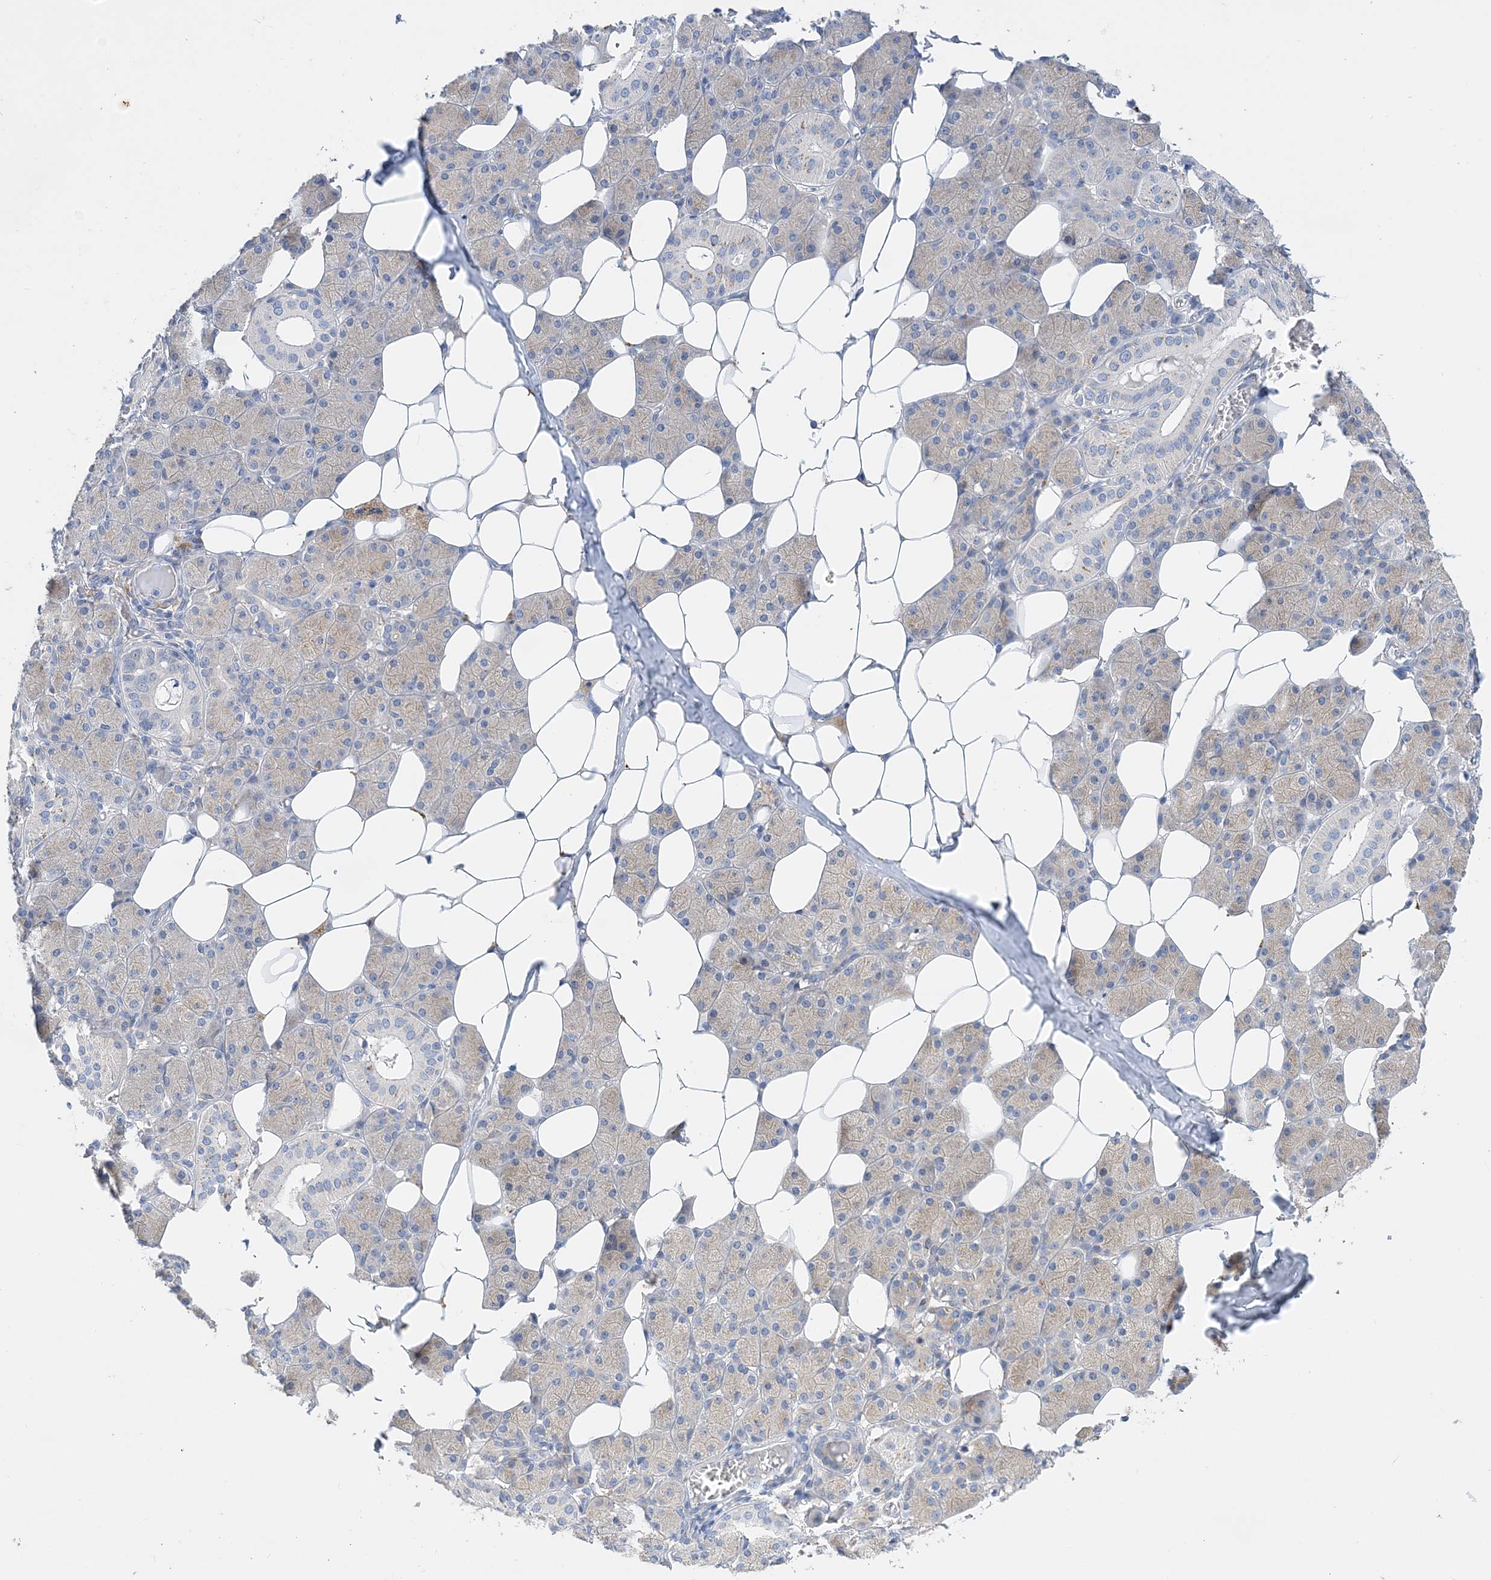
{"staining": {"intensity": "moderate", "quantity": "<25%", "location": "cytoplasmic/membranous"}, "tissue": "salivary gland", "cell_type": "Glandular cells", "image_type": "normal", "snomed": [{"axis": "morphology", "description": "Normal tissue, NOS"}, {"axis": "topography", "description": "Salivary gland"}], "caption": "Salivary gland stained with DAB immunohistochemistry (IHC) shows low levels of moderate cytoplasmic/membranous staining in approximately <25% of glandular cells. The protein of interest is shown in brown color, while the nuclei are stained blue.", "gene": "GRINA", "patient": {"sex": "female", "age": 33}}